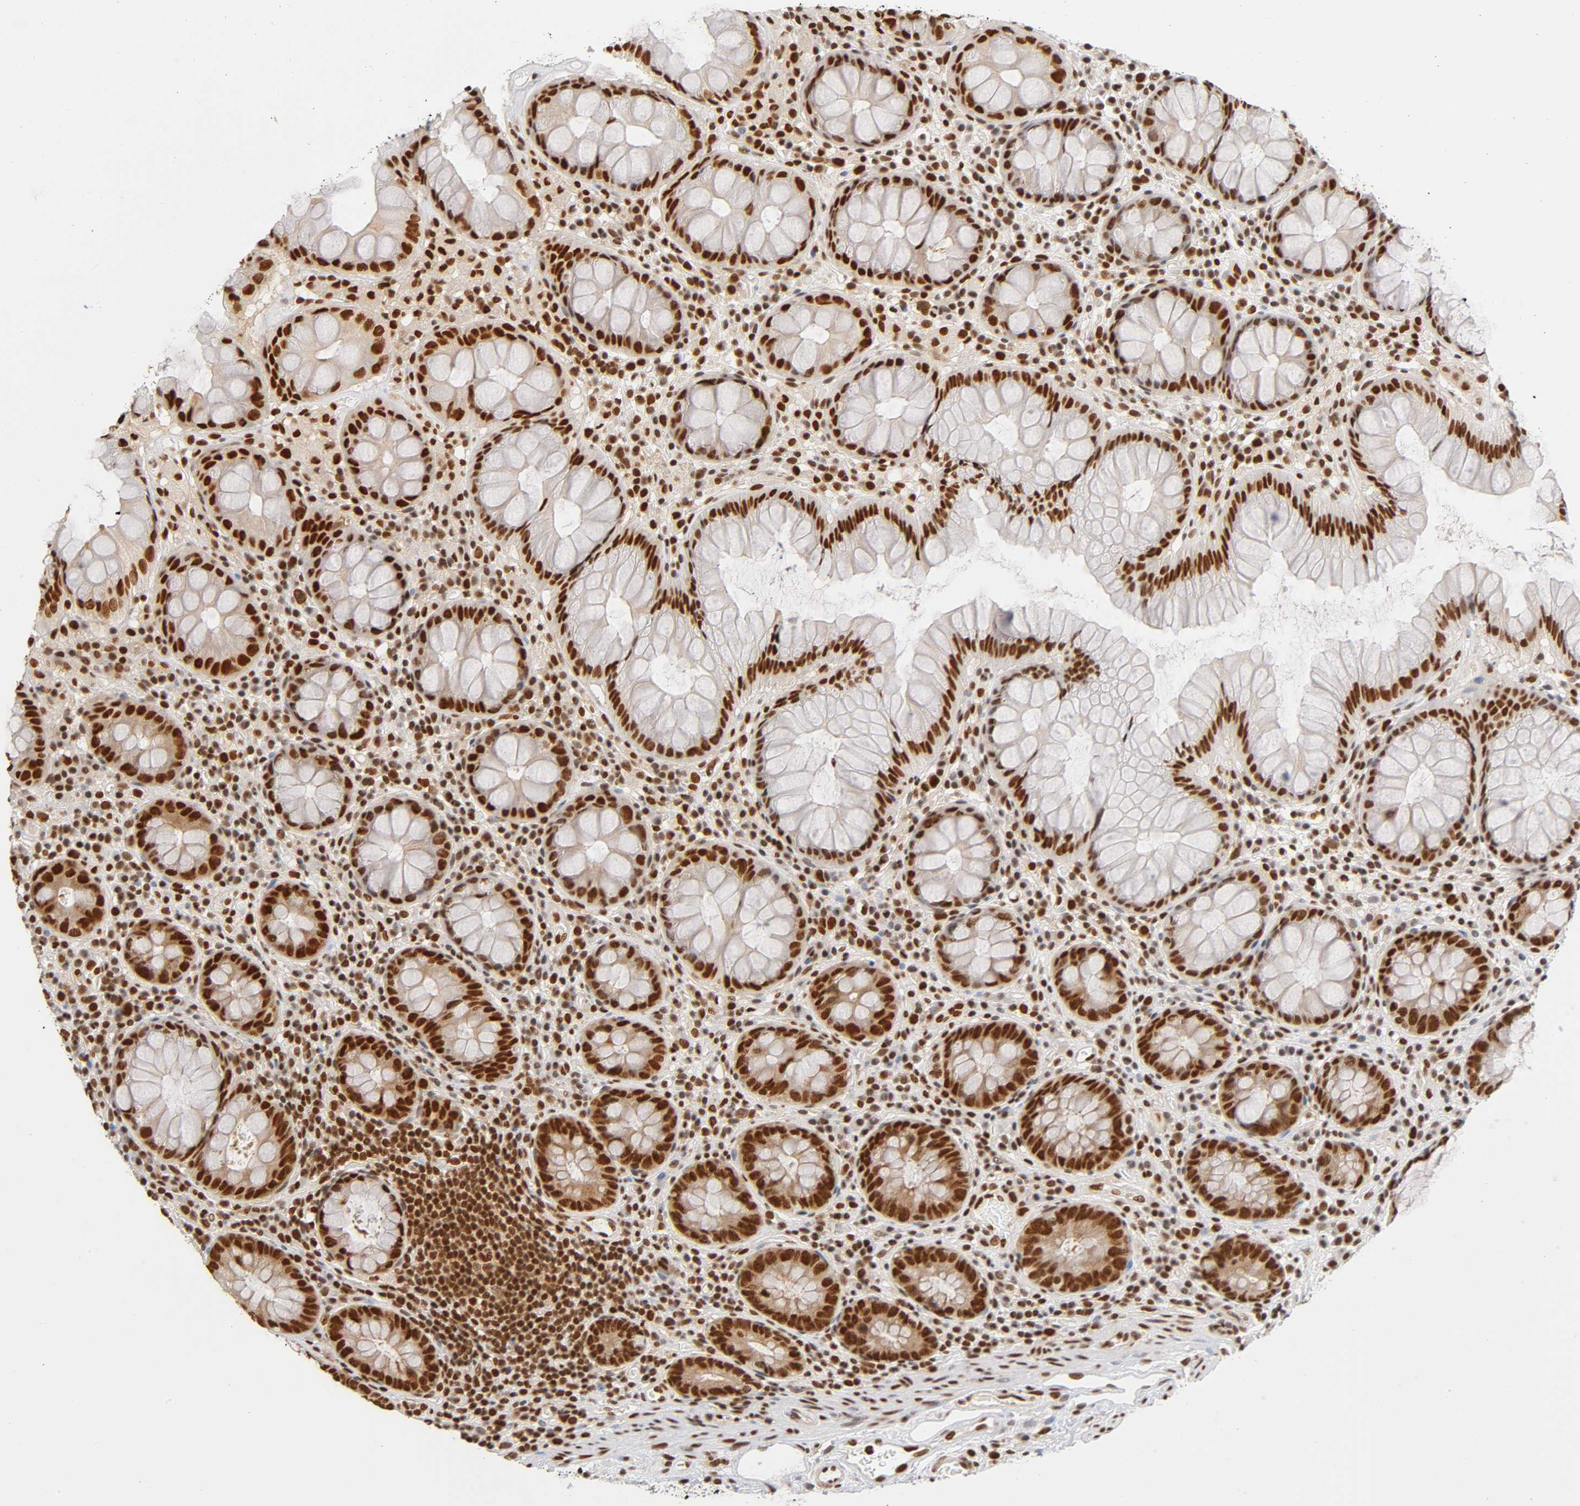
{"staining": {"intensity": "strong", "quantity": ">75%", "location": "nuclear"}, "tissue": "colon", "cell_type": "Endothelial cells", "image_type": "normal", "snomed": [{"axis": "morphology", "description": "Normal tissue, NOS"}, {"axis": "topography", "description": "Colon"}], "caption": "Immunohistochemistry (IHC) (DAB (3,3'-diaminobenzidine)) staining of unremarkable colon reveals strong nuclear protein expression in approximately >75% of endothelial cells. The staining was performed using DAB (3,3'-diaminobenzidine), with brown indicating positive protein expression. Nuclei are stained blue with hematoxylin.", "gene": "ILKAP", "patient": {"sex": "female", "age": 46}}